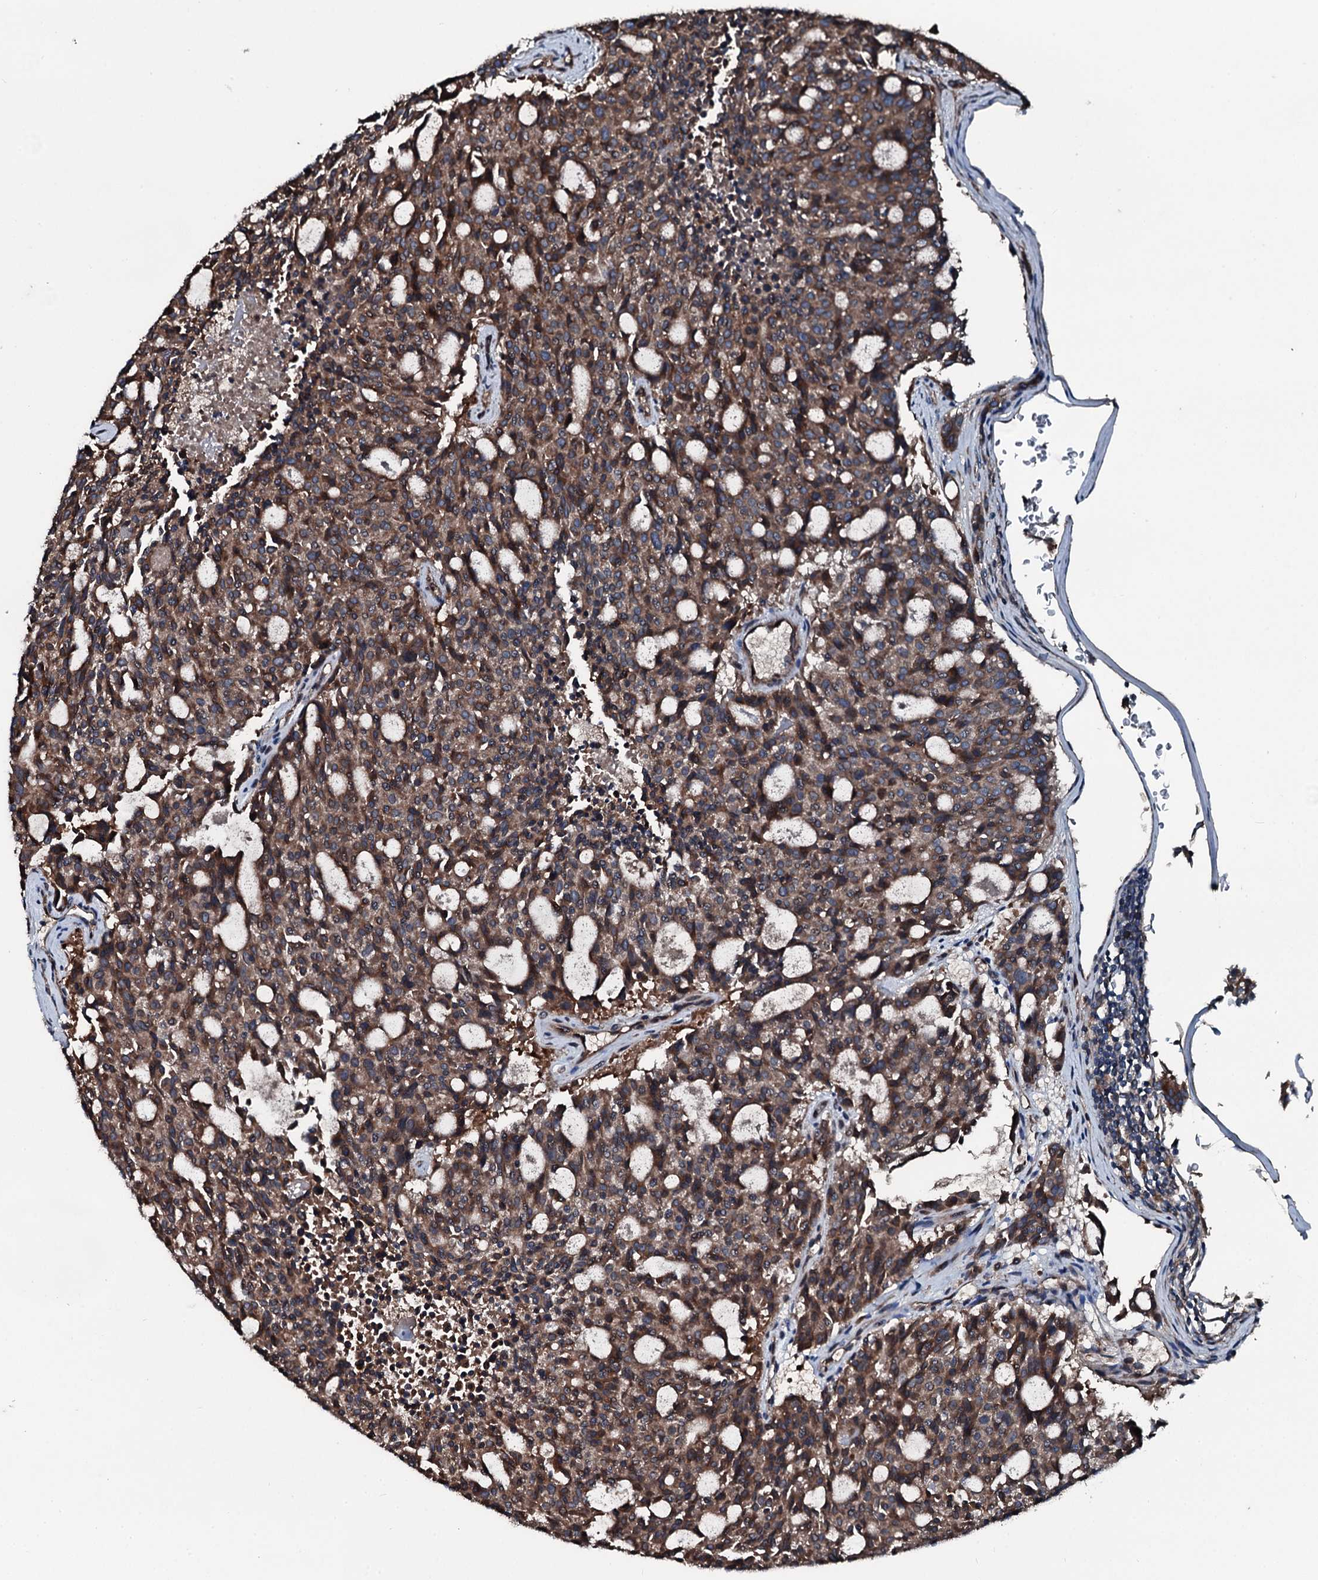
{"staining": {"intensity": "moderate", "quantity": ">75%", "location": "cytoplasmic/membranous"}, "tissue": "carcinoid", "cell_type": "Tumor cells", "image_type": "cancer", "snomed": [{"axis": "morphology", "description": "Carcinoid, malignant, NOS"}, {"axis": "topography", "description": "Pancreas"}], "caption": "Immunohistochemical staining of carcinoid demonstrates moderate cytoplasmic/membranous protein staining in about >75% of tumor cells. The protein is stained brown, and the nuclei are stained in blue (DAB IHC with brightfield microscopy, high magnification).", "gene": "AARS1", "patient": {"sex": "female", "age": 54}}